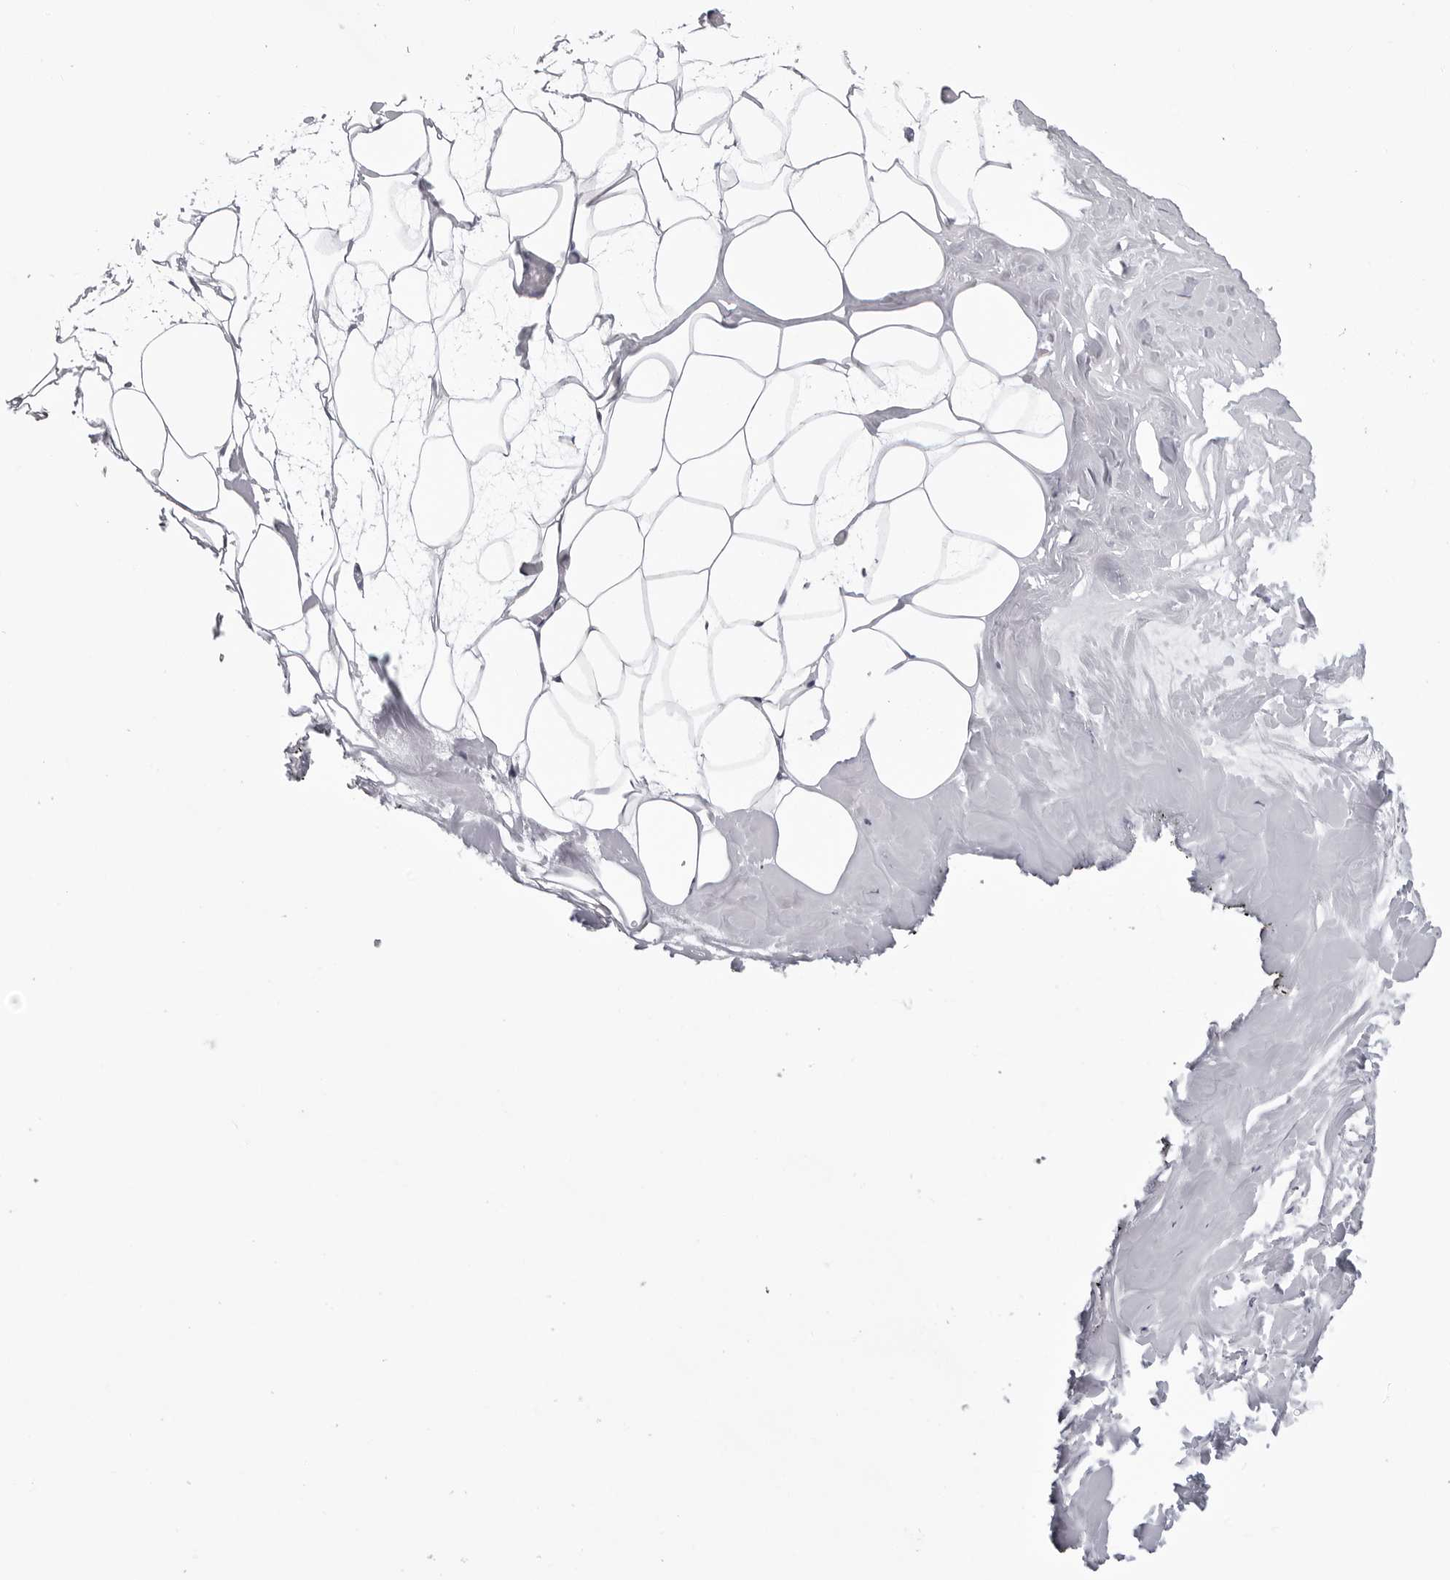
{"staining": {"intensity": "negative", "quantity": "none", "location": "none"}, "tissue": "adipose tissue", "cell_type": "Adipocytes", "image_type": "normal", "snomed": [{"axis": "morphology", "description": "Normal tissue, NOS"}, {"axis": "morphology", "description": "Fibrosis, NOS"}, {"axis": "topography", "description": "Breast"}, {"axis": "topography", "description": "Adipose tissue"}], "caption": "Micrograph shows no protein staining in adipocytes of unremarkable adipose tissue. Brightfield microscopy of immunohistochemistry stained with DAB (brown) and hematoxylin (blue), captured at high magnification.", "gene": "GNL2", "patient": {"sex": "female", "age": 39}}